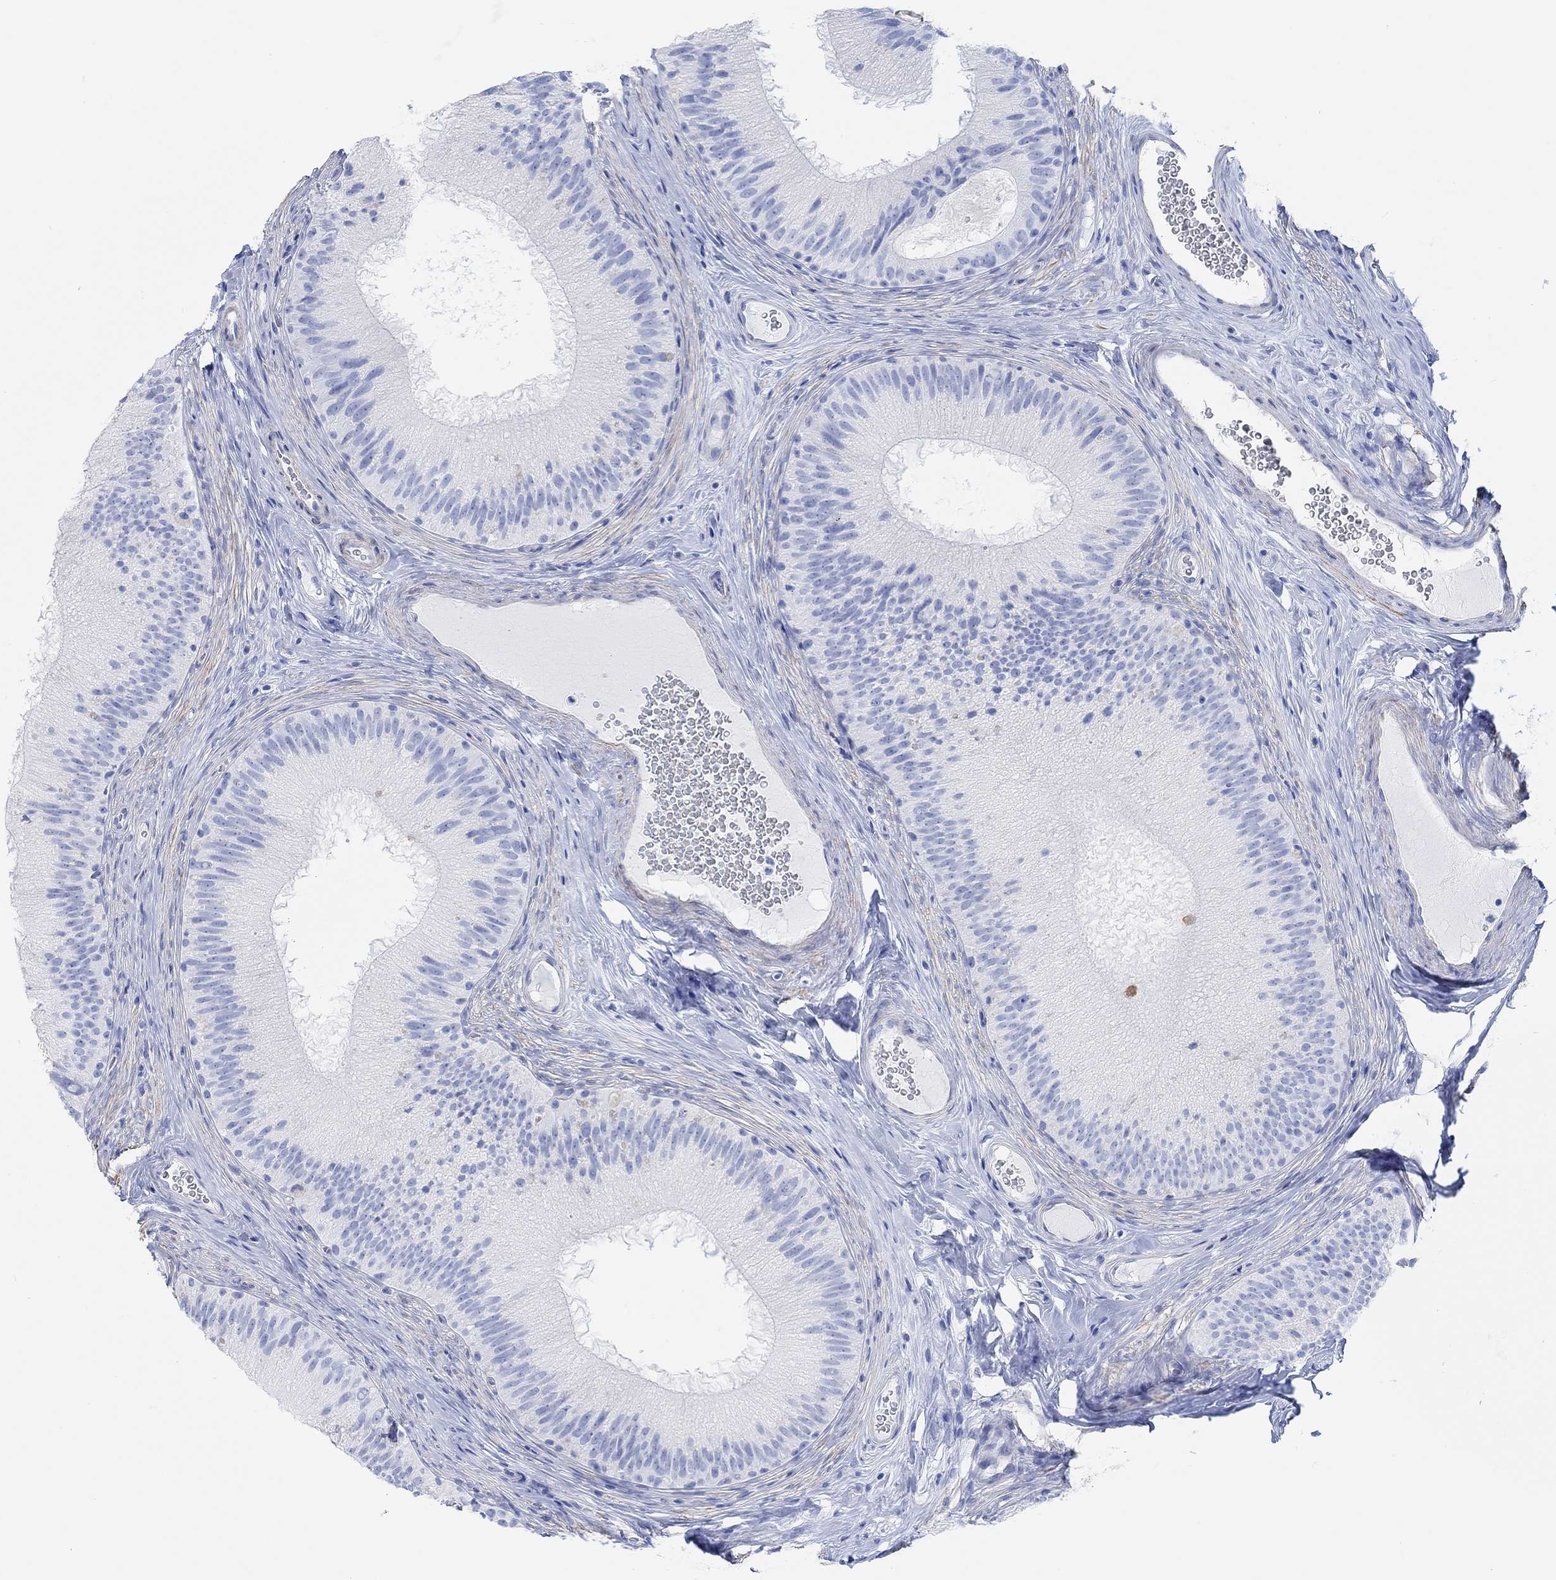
{"staining": {"intensity": "negative", "quantity": "none", "location": "none"}, "tissue": "epididymis", "cell_type": "Glandular cells", "image_type": "normal", "snomed": [{"axis": "morphology", "description": "Normal tissue, NOS"}, {"axis": "topography", "description": "Epididymis"}], "caption": "The immunohistochemistry (IHC) histopathology image has no significant positivity in glandular cells of epididymis. (DAB immunohistochemistry (IHC) with hematoxylin counter stain).", "gene": "ANKRD33", "patient": {"sex": "male", "age": 32}}